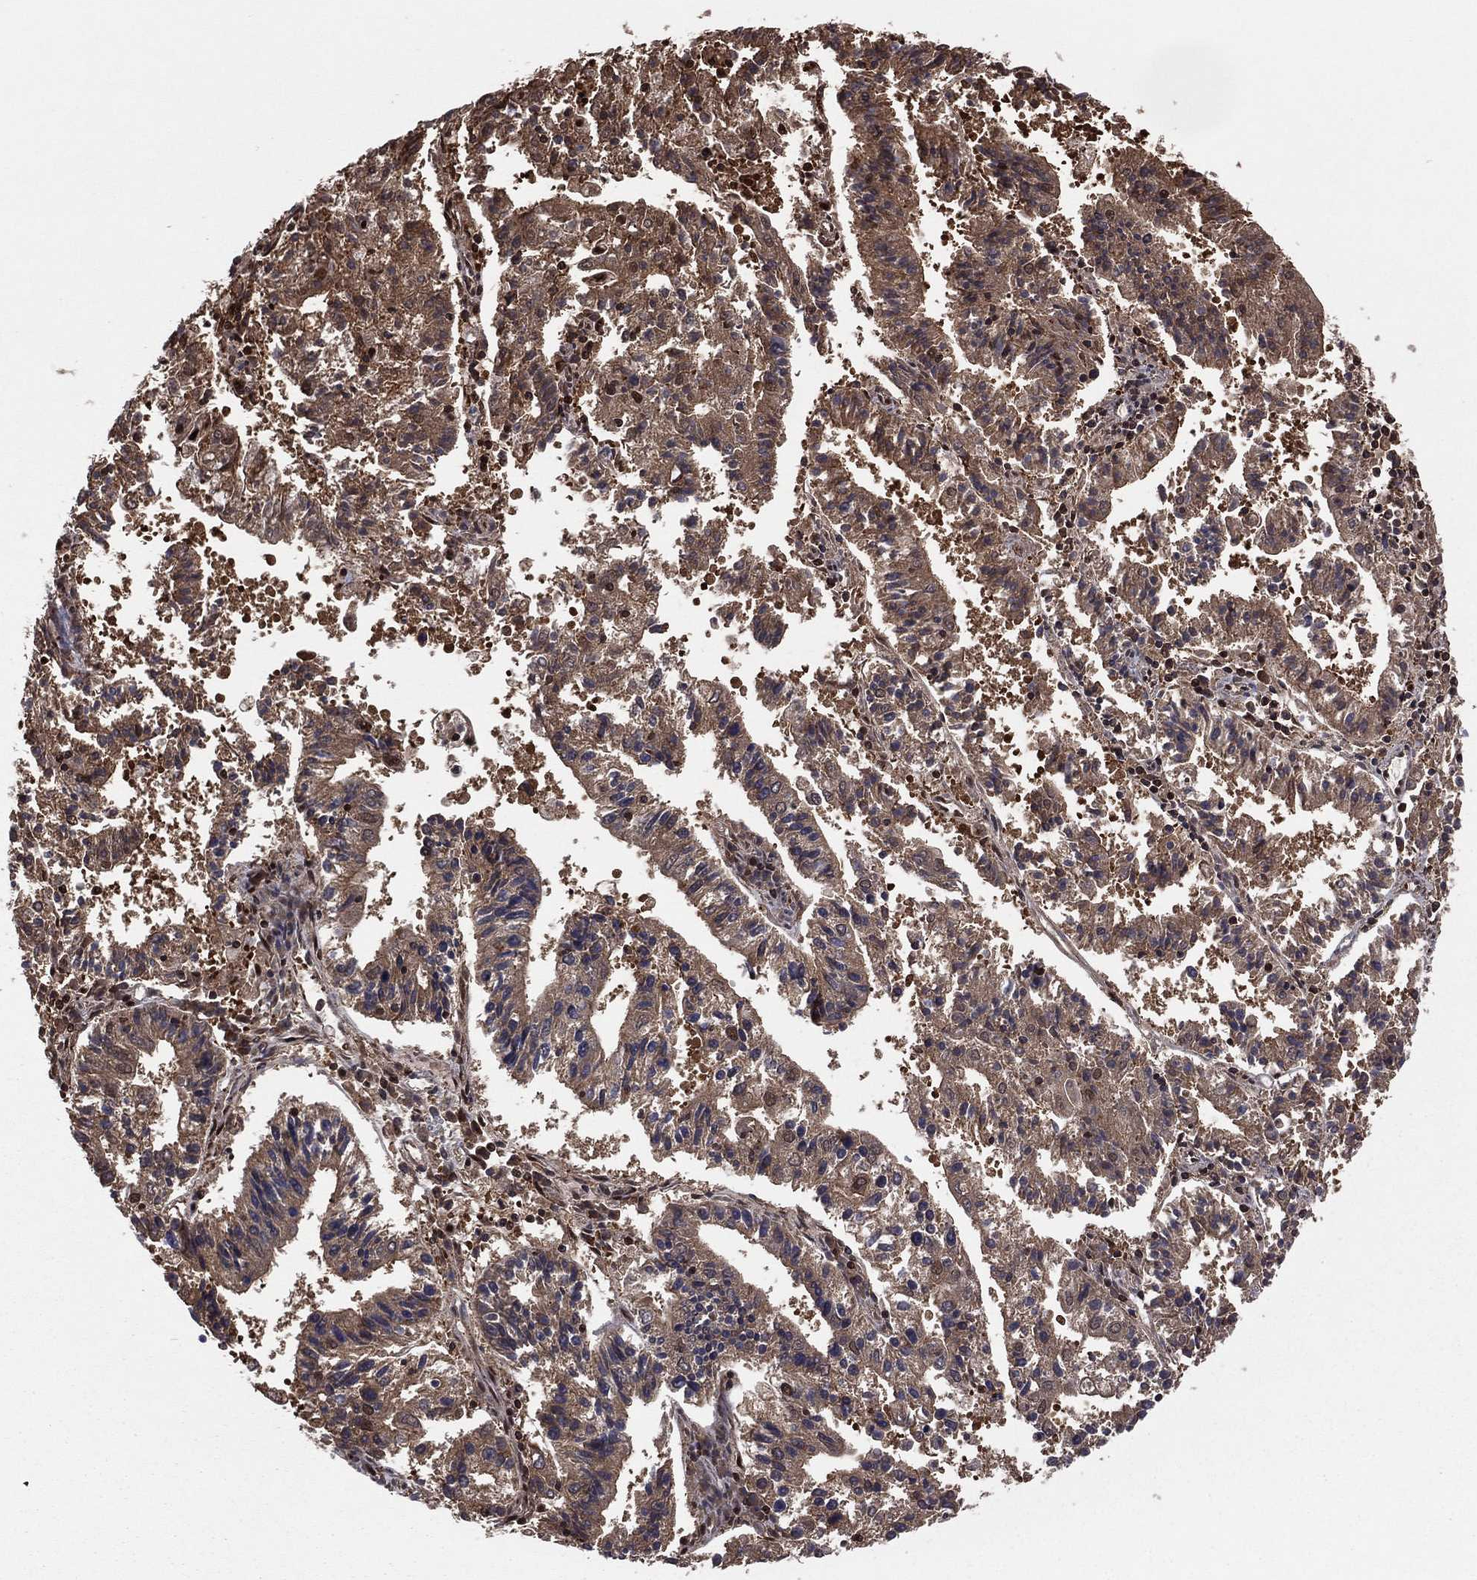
{"staining": {"intensity": "moderate", "quantity": "25%-75%", "location": "cytoplasmic/membranous"}, "tissue": "endometrial cancer", "cell_type": "Tumor cells", "image_type": "cancer", "snomed": [{"axis": "morphology", "description": "Adenocarcinoma, NOS"}, {"axis": "topography", "description": "Endometrium"}], "caption": "Human adenocarcinoma (endometrial) stained with a protein marker exhibits moderate staining in tumor cells.", "gene": "ICOSLG", "patient": {"sex": "female", "age": 82}}